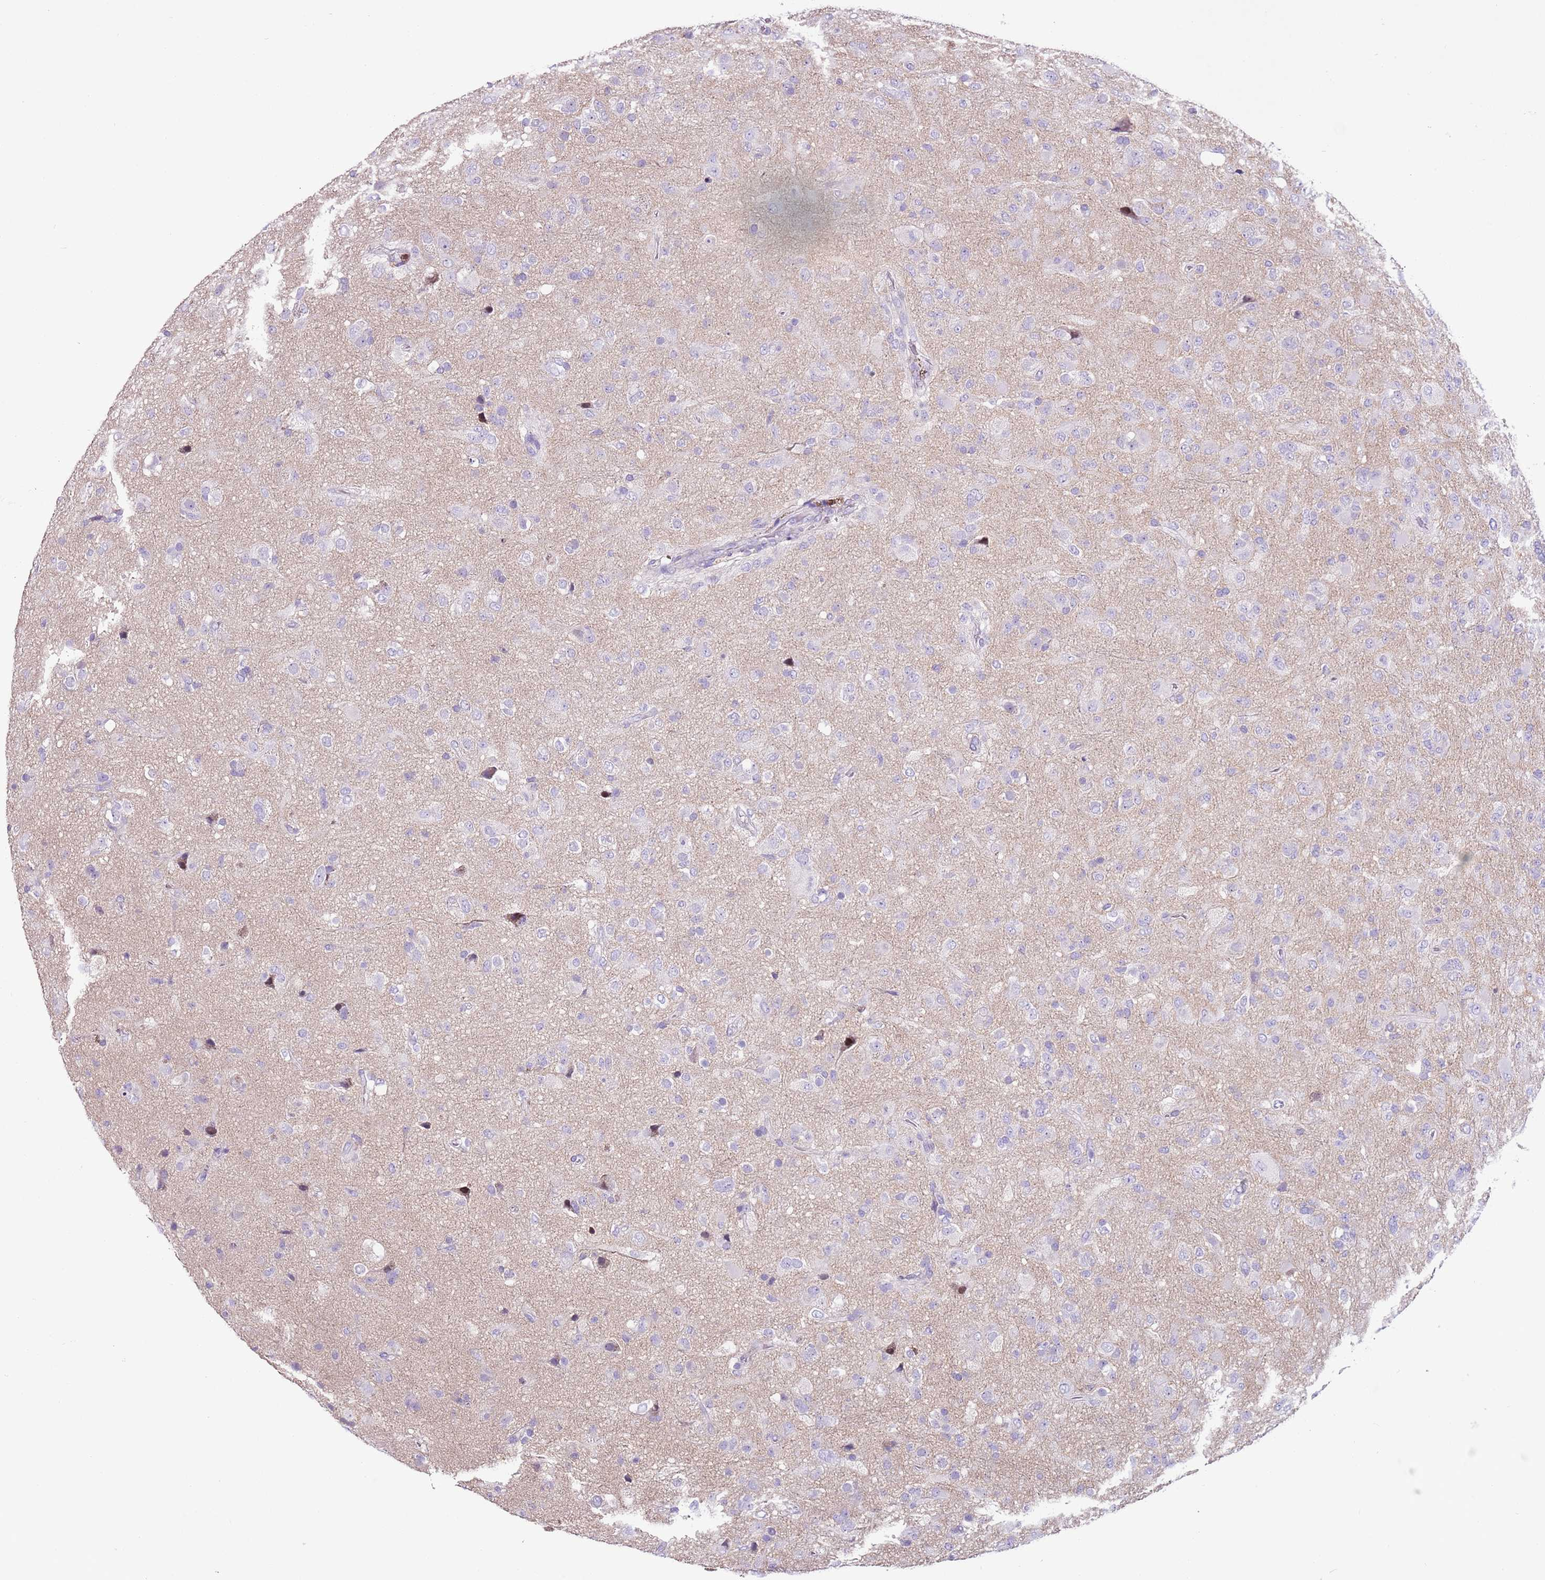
{"staining": {"intensity": "negative", "quantity": "none", "location": "none"}, "tissue": "glioma", "cell_type": "Tumor cells", "image_type": "cancer", "snomed": [{"axis": "morphology", "description": "Glioma, malignant, Low grade"}, {"axis": "topography", "description": "Brain"}], "caption": "This is an immunohistochemistry photomicrograph of malignant low-grade glioma. There is no expression in tumor cells.", "gene": "ZNF697", "patient": {"sex": "male", "age": 65}}